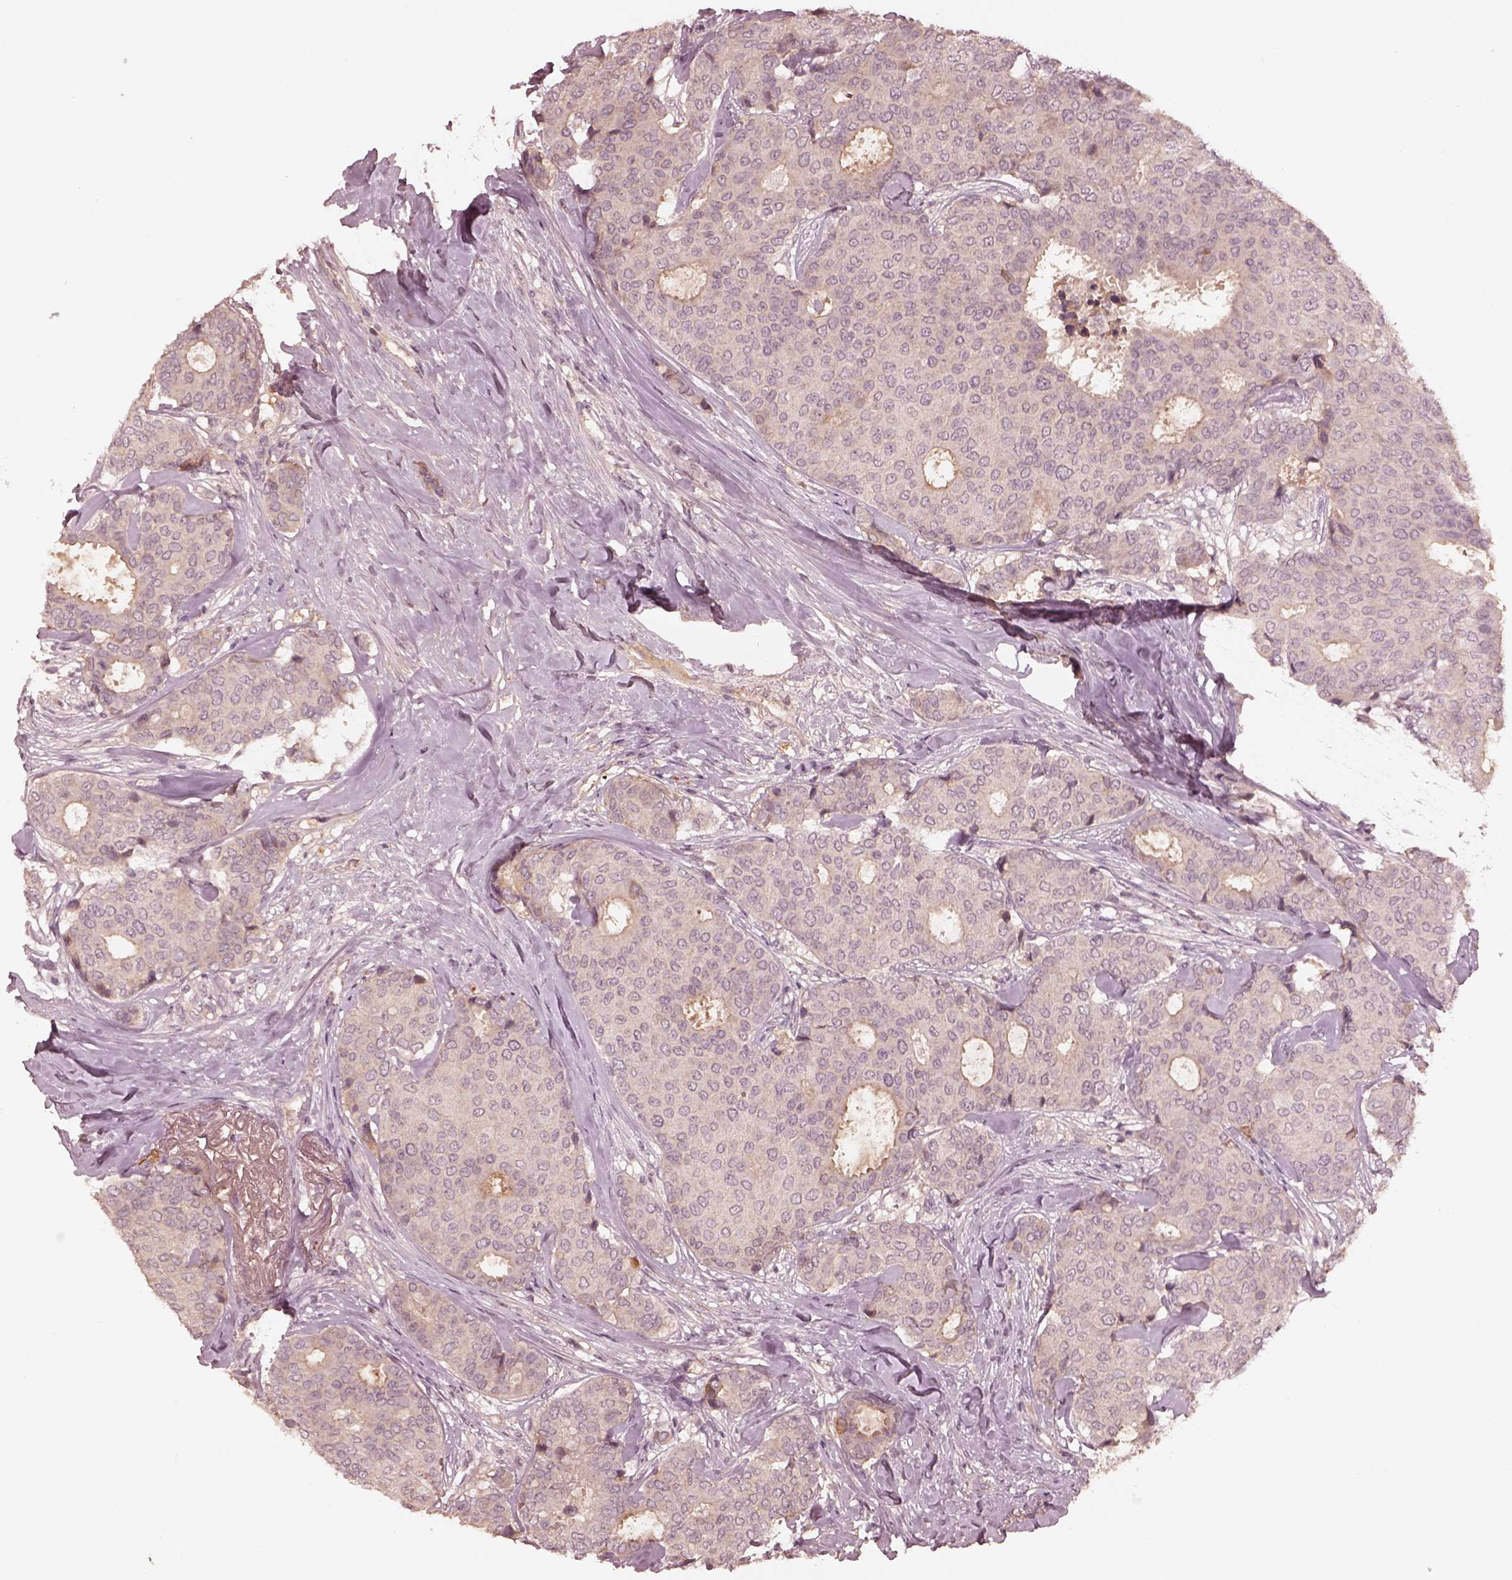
{"staining": {"intensity": "negative", "quantity": "none", "location": "none"}, "tissue": "breast cancer", "cell_type": "Tumor cells", "image_type": "cancer", "snomed": [{"axis": "morphology", "description": "Duct carcinoma"}, {"axis": "topography", "description": "Breast"}], "caption": "High magnification brightfield microscopy of breast cancer (invasive ductal carcinoma) stained with DAB (brown) and counterstained with hematoxylin (blue): tumor cells show no significant expression.", "gene": "TF", "patient": {"sex": "female", "age": 75}}